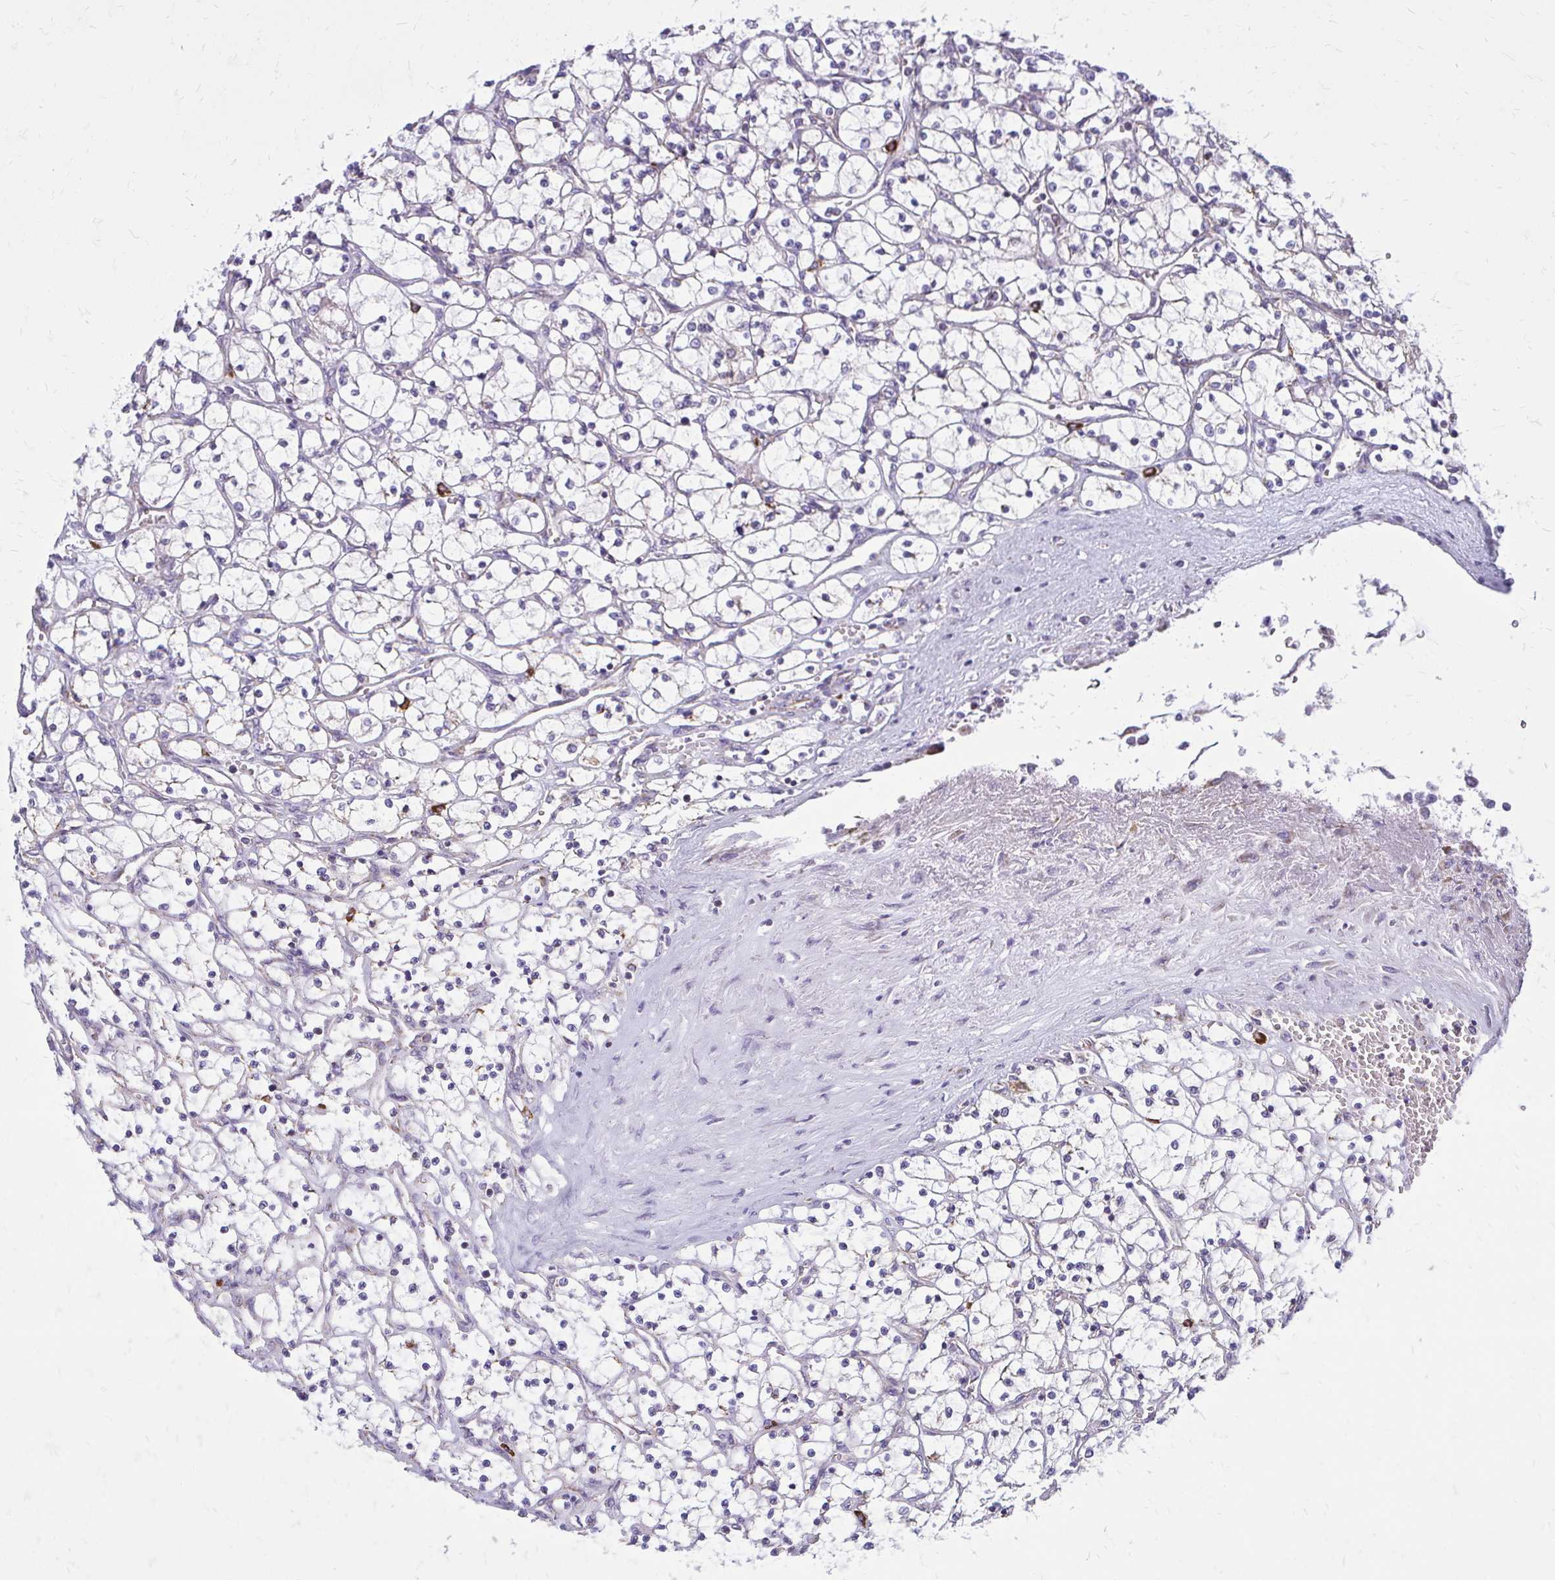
{"staining": {"intensity": "negative", "quantity": "none", "location": "none"}, "tissue": "renal cancer", "cell_type": "Tumor cells", "image_type": "cancer", "snomed": [{"axis": "morphology", "description": "Adenocarcinoma, NOS"}, {"axis": "topography", "description": "Kidney"}], "caption": "Tumor cells are negative for protein expression in human renal adenocarcinoma.", "gene": "IFIT1", "patient": {"sex": "female", "age": 69}}